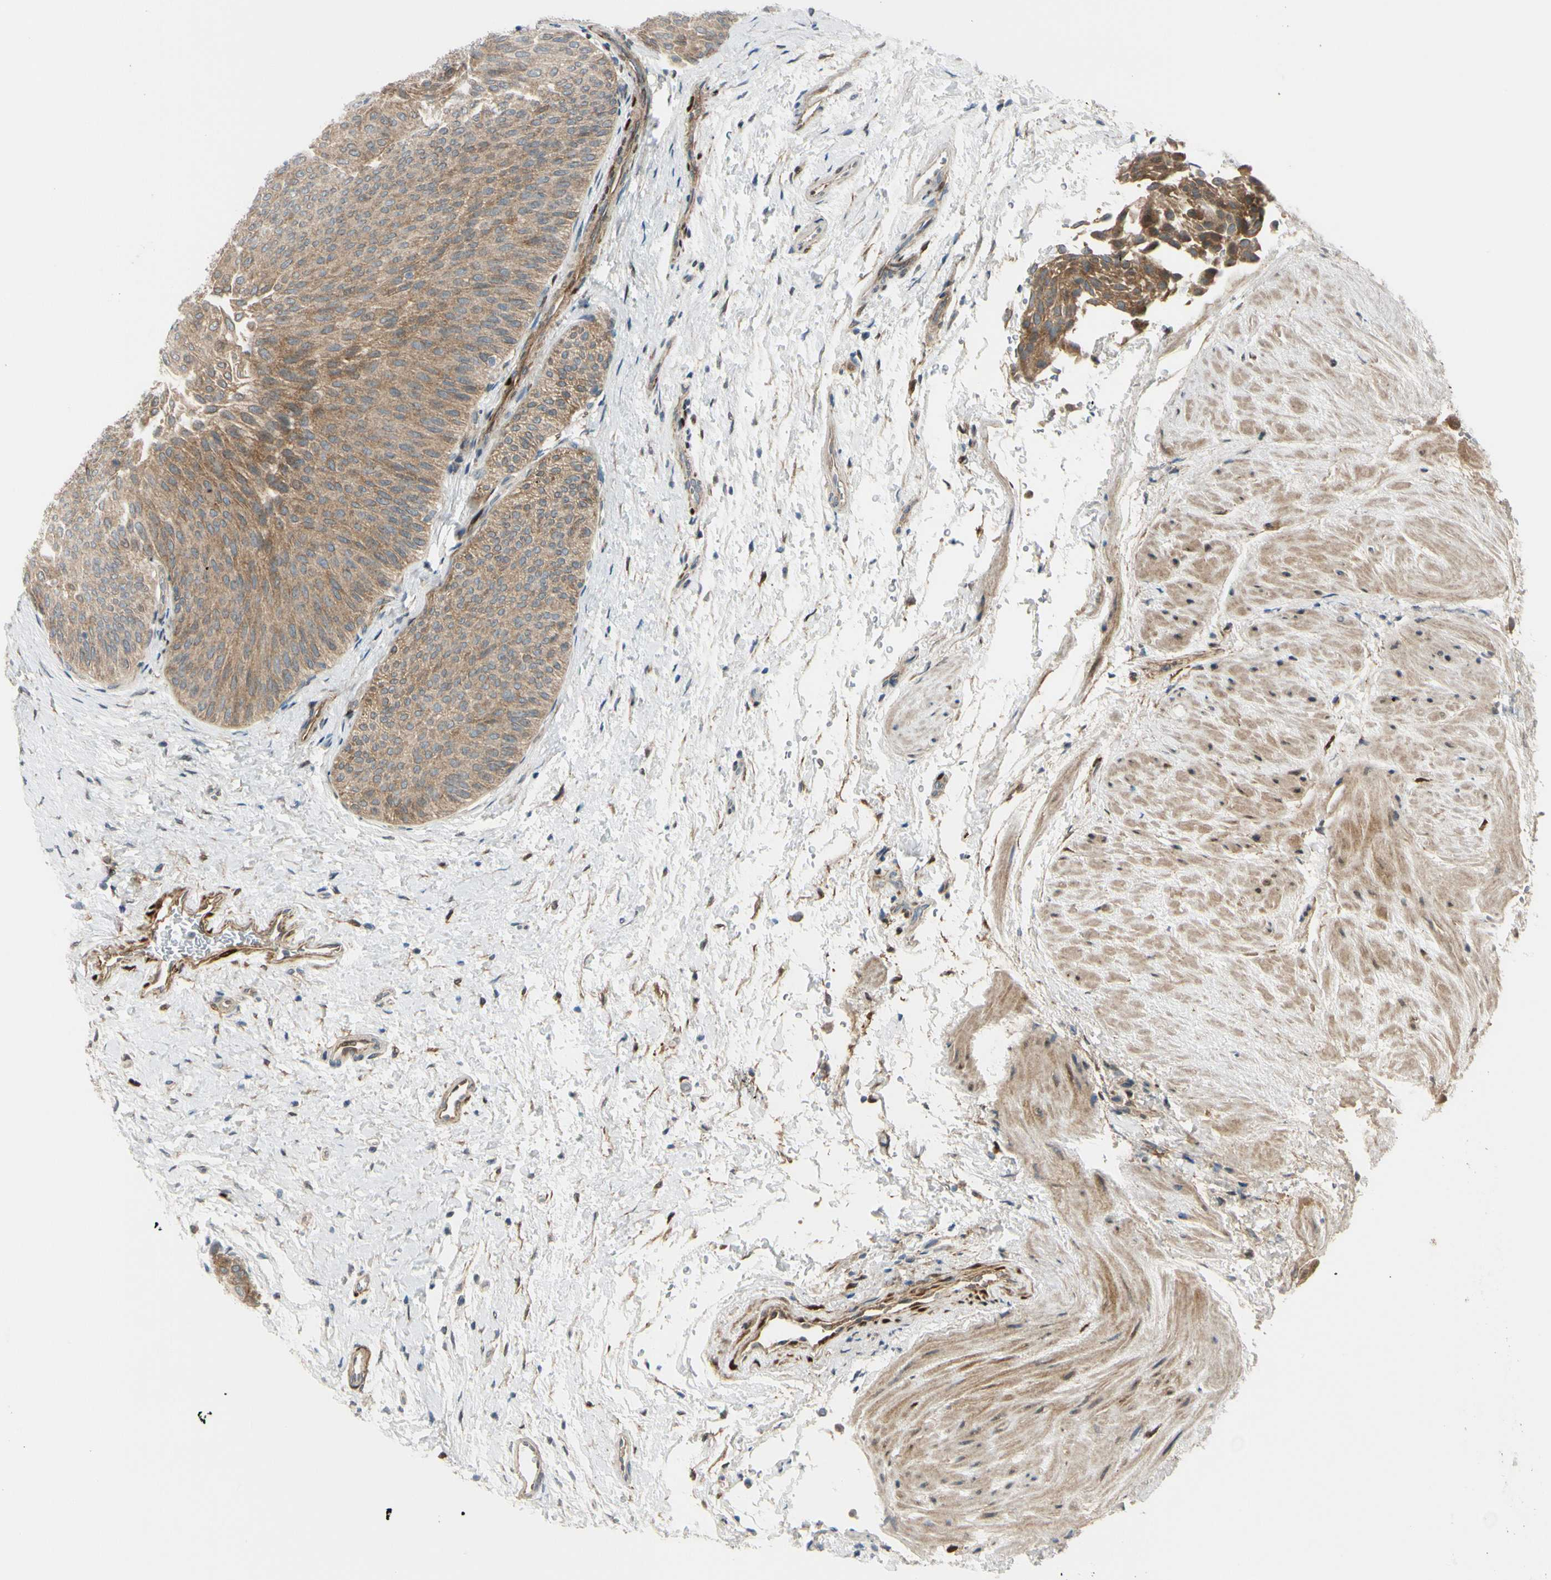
{"staining": {"intensity": "moderate", "quantity": ">75%", "location": "cytoplasmic/membranous"}, "tissue": "urothelial cancer", "cell_type": "Tumor cells", "image_type": "cancer", "snomed": [{"axis": "morphology", "description": "Urothelial carcinoma, Low grade"}, {"axis": "topography", "description": "Urinary bladder"}], "caption": "Tumor cells exhibit medium levels of moderate cytoplasmic/membranous positivity in approximately >75% of cells in human low-grade urothelial carcinoma. (DAB (3,3'-diaminobenzidine) = brown stain, brightfield microscopy at high magnification).", "gene": "FHL2", "patient": {"sex": "female", "age": 60}}